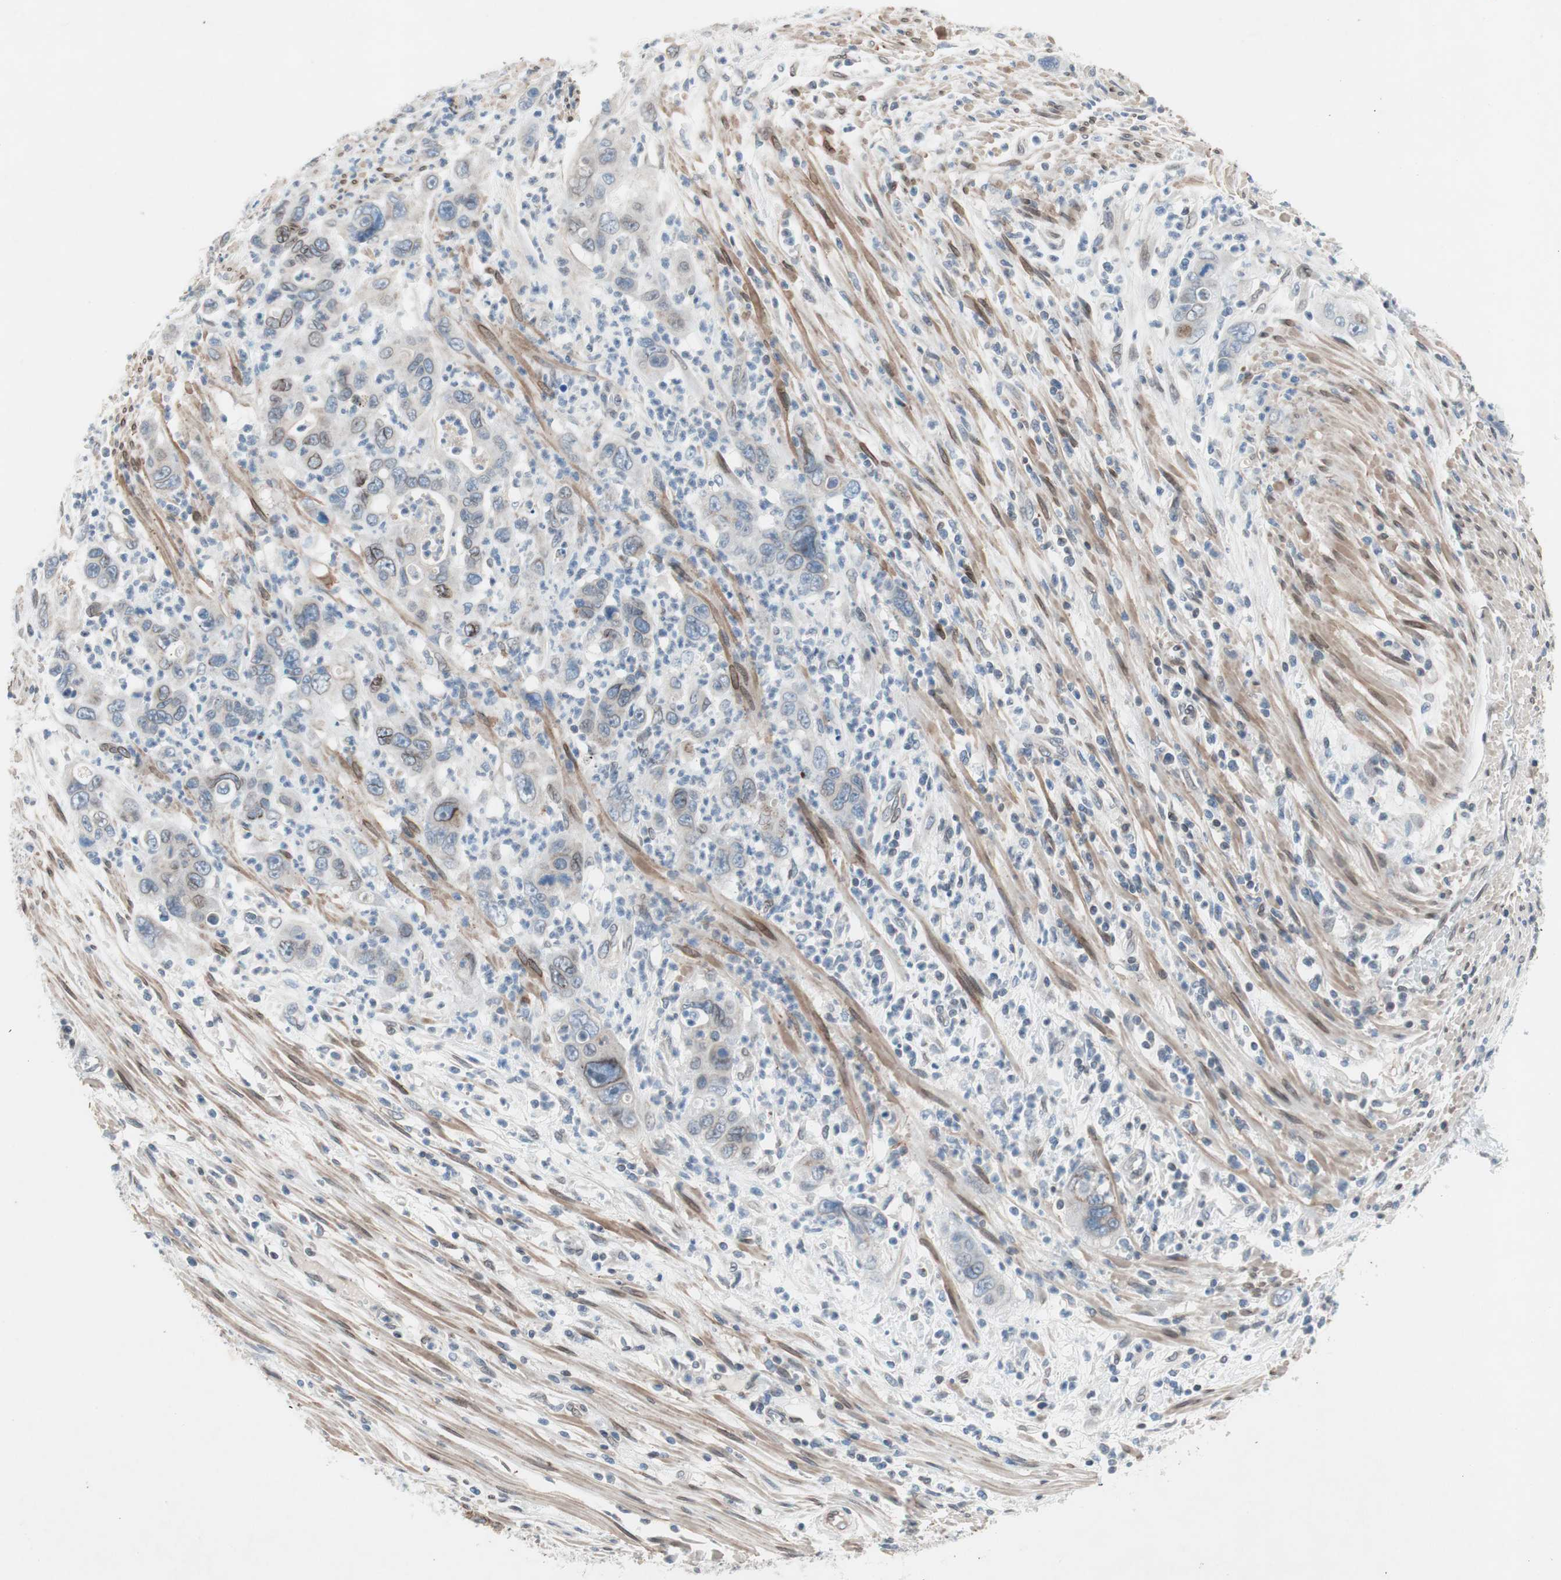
{"staining": {"intensity": "weak", "quantity": "<25%", "location": "cytoplasmic/membranous,nuclear"}, "tissue": "pancreatic cancer", "cell_type": "Tumor cells", "image_type": "cancer", "snomed": [{"axis": "morphology", "description": "Adenocarcinoma, NOS"}, {"axis": "topography", "description": "Pancreas"}], "caption": "Immunohistochemical staining of pancreatic cancer (adenocarcinoma) demonstrates no significant positivity in tumor cells.", "gene": "ARNT2", "patient": {"sex": "female", "age": 71}}